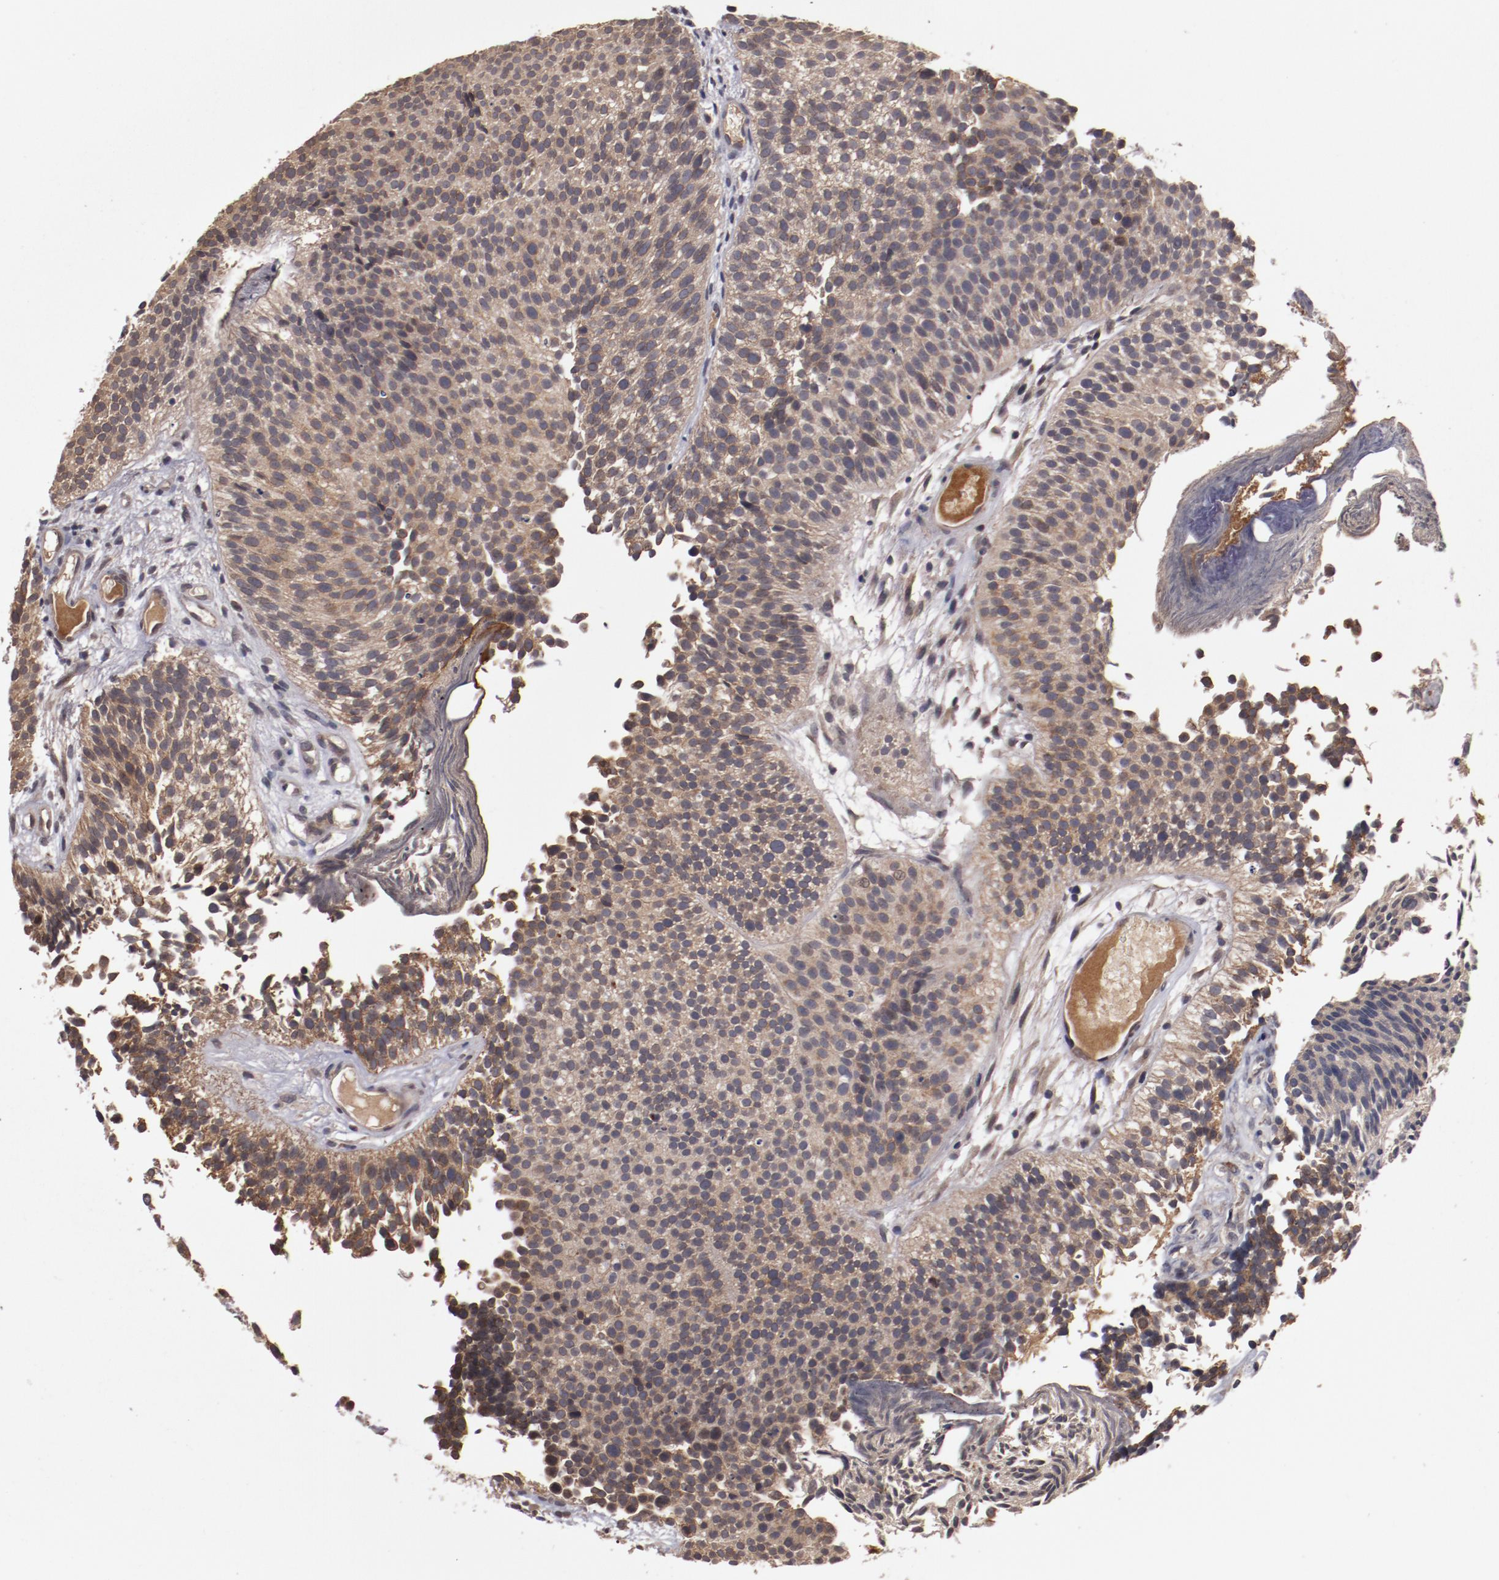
{"staining": {"intensity": "weak", "quantity": ">75%", "location": "cytoplasmic/membranous"}, "tissue": "urothelial cancer", "cell_type": "Tumor cells", "image_type": "cancer", "snomed": [{"axis": "morphology", "description": "Urothelial carcinoma, Low grade"}, {"axis": "topography", "description": "Urinary bladder"}], "caption": "A micrograph showing weak cytoplasmic/membranous expression in about >75% of tumor cells in low-grade urothelial carcinoma, as visualized by brown immunohistochemical staining.", "gene": "SERPINA7", "patient": {"sex": "male", "age": 84}}